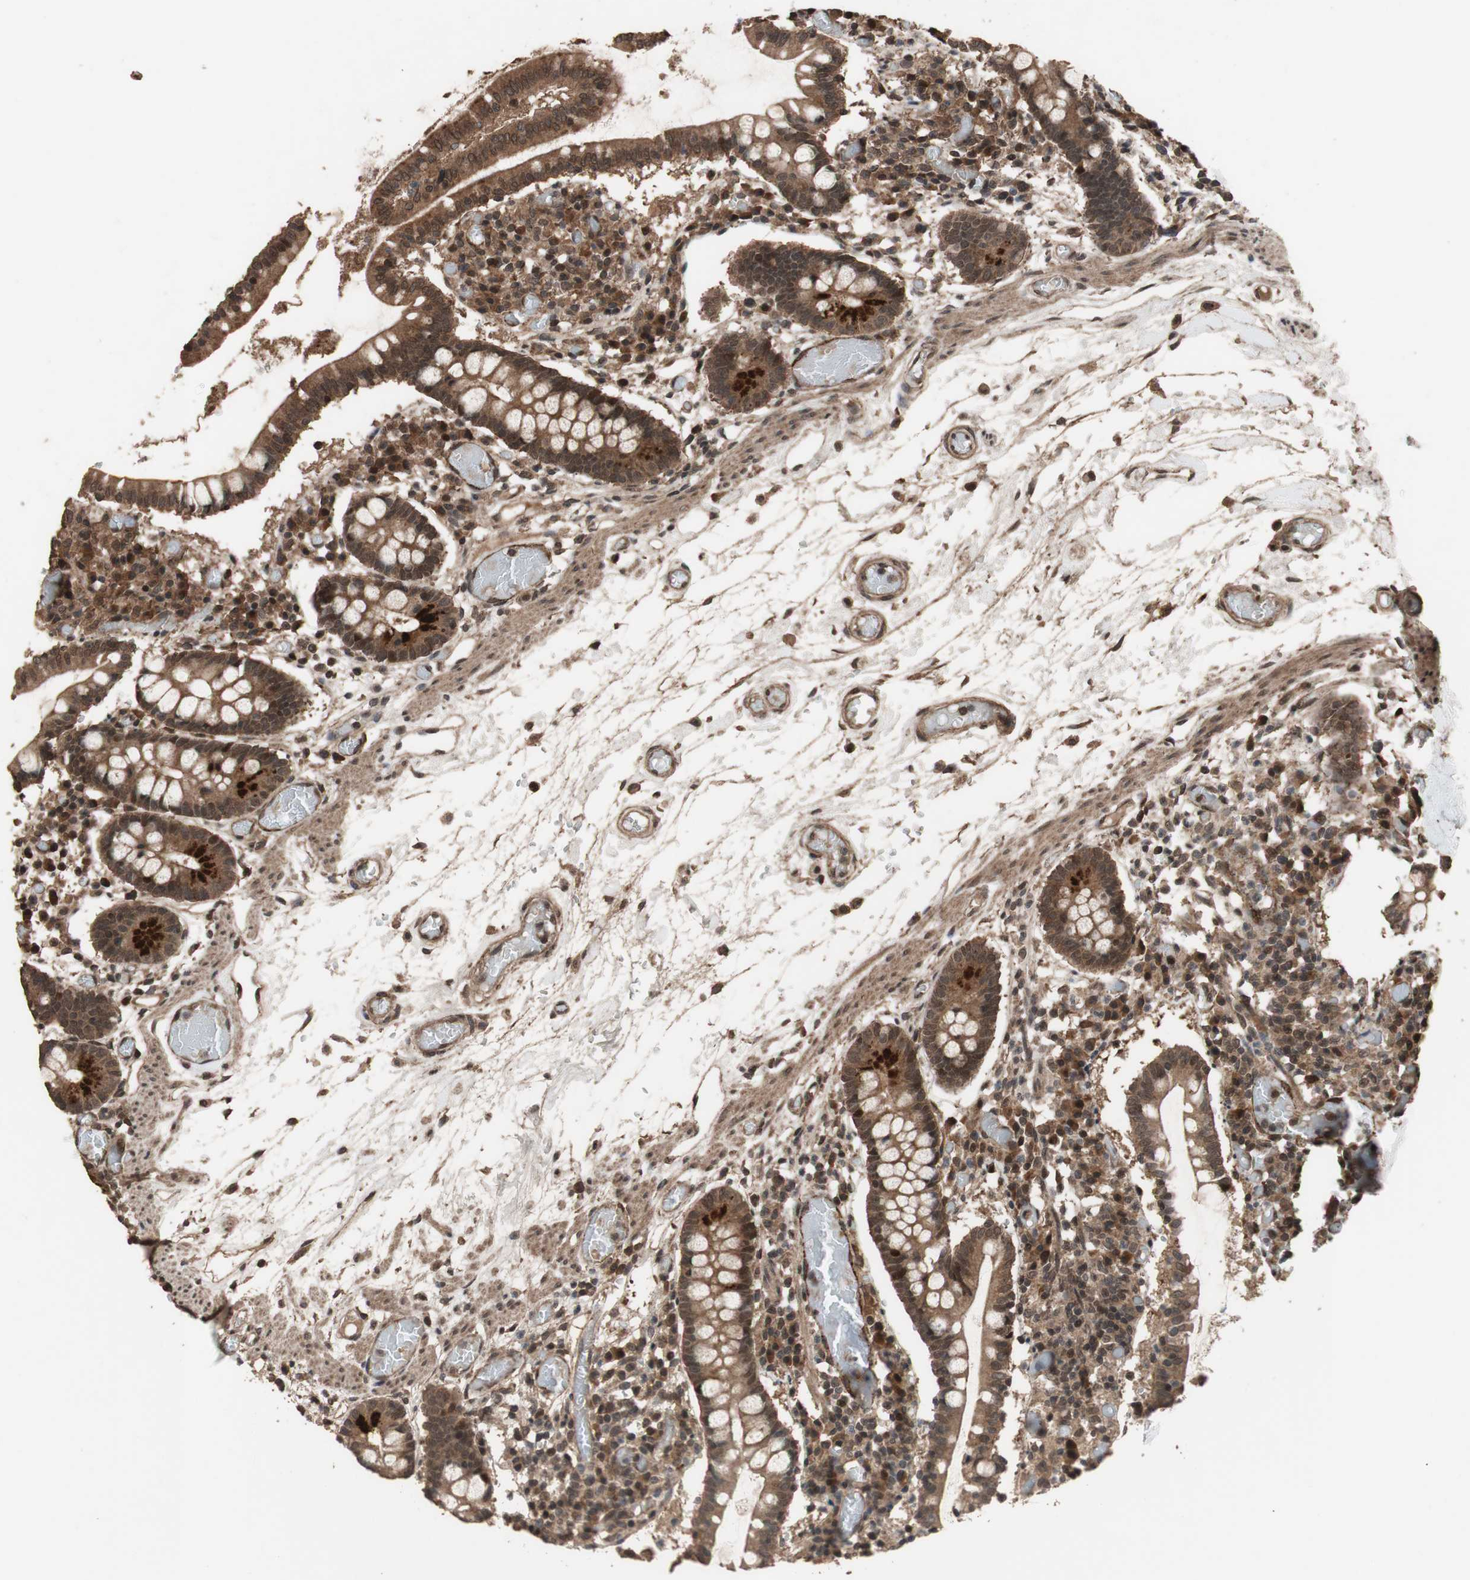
{"staining": {"intensity": "moderate", "quantity": ">75%", "location": "cytoplasmic/membranous"}, "tissue": "small intestine", "cell_type": "Glandular cells", "image_type": "normal", "snomed": [{"axis": "morphology", "description": "Normal tissue, NOS"}, {"axis": "topography", "description": "Small intestine"}], "caption": "A histopathology image of human small intestine stained for a protein reveals moderate cytoplasmic/membranous brown staining in glandular cells.", "gene": "KANSL1", "patient": {"sex": "female", "age": 61}}